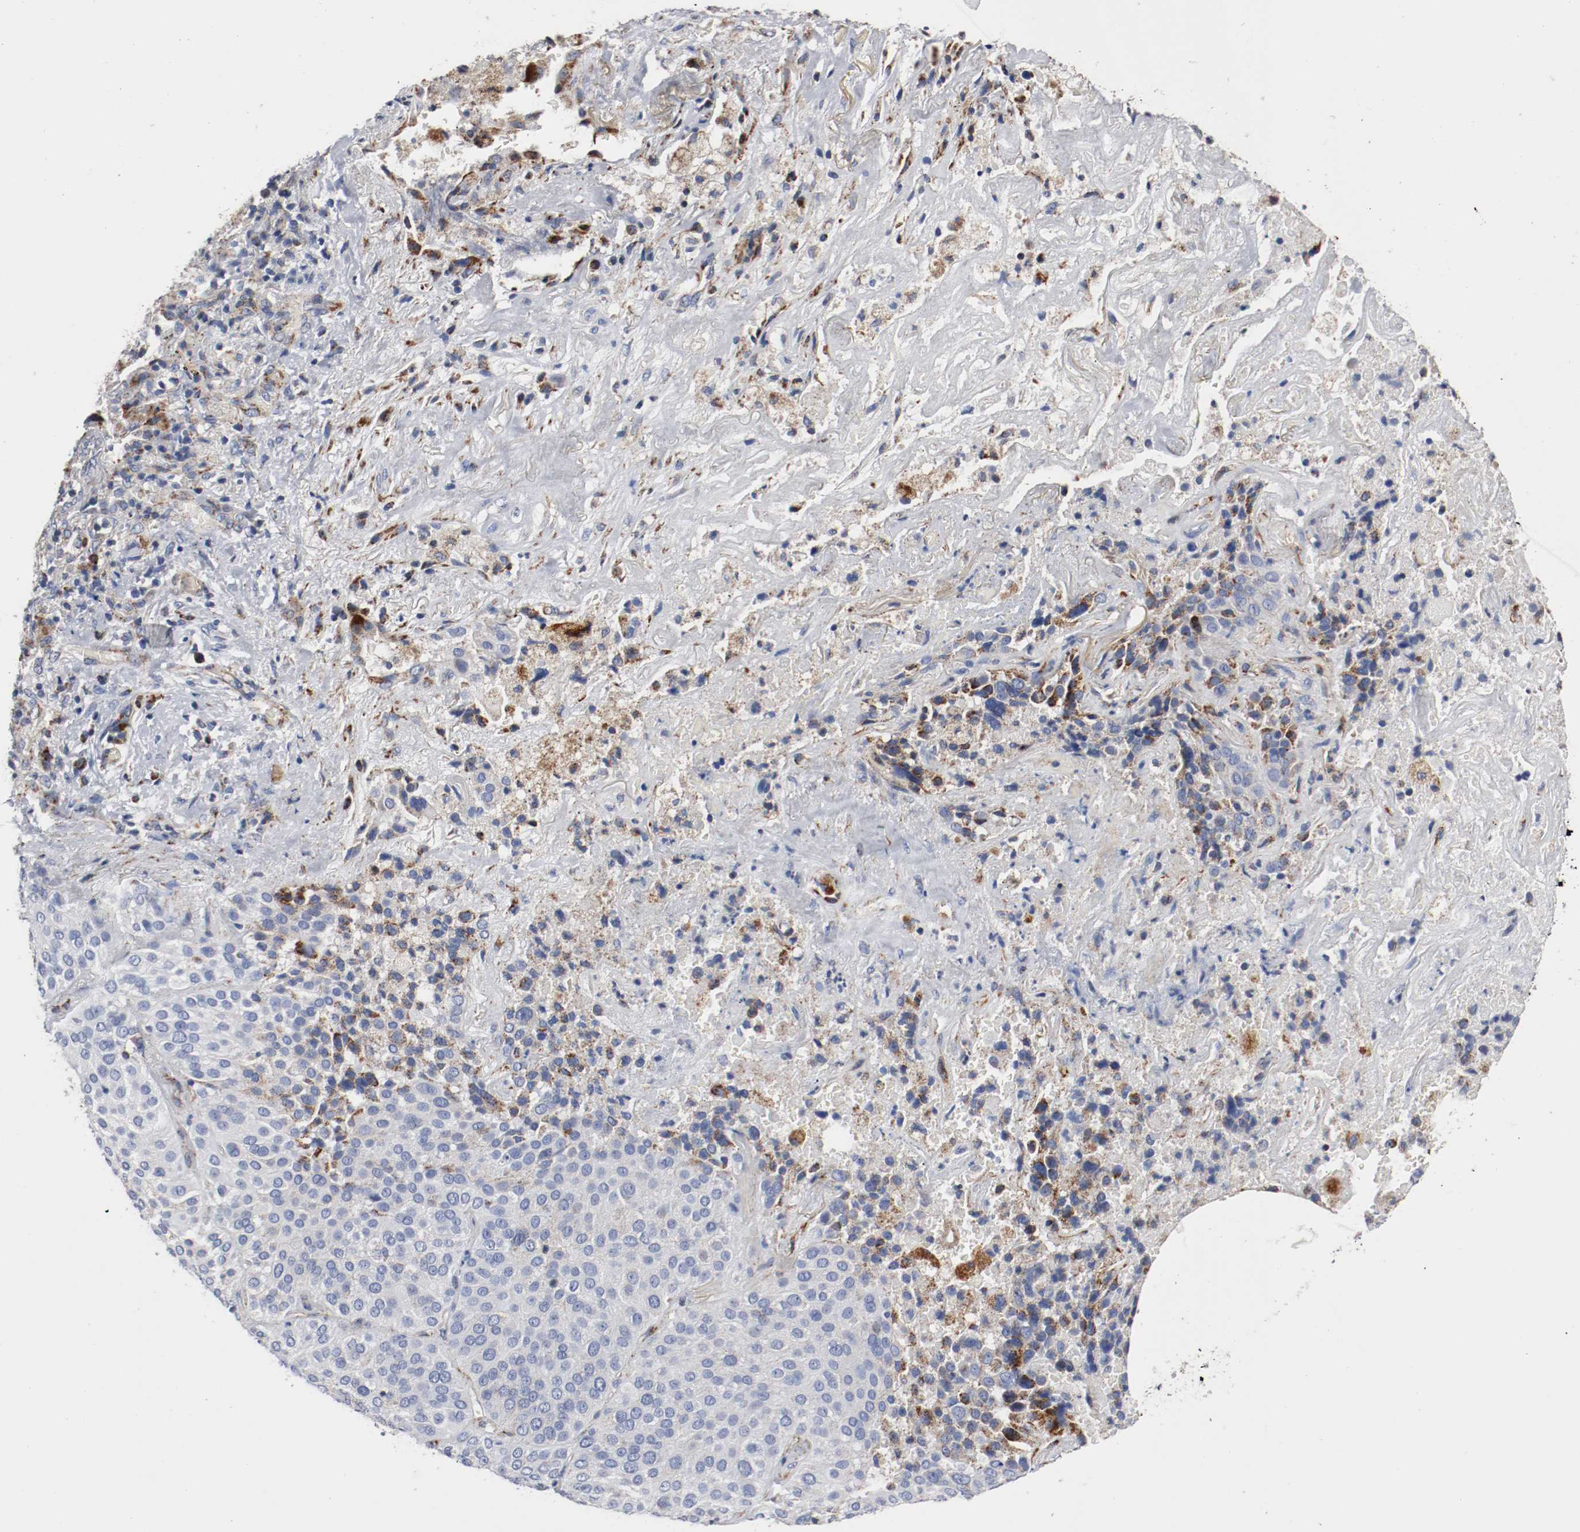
{"staining": {"intensity": "strong", "quantity": "<25%", "location": "cytoplasmic/membranous"}, "tissue": "lung cancer", "cell_type": "Tumor cells", "image_type": "cancer", "snomed": [{"axis": "morphology", "description": "Squamous cell carcinoma, NOS"}, {"axis": "topography", "description": "Lung"}], "caption": "High-power microscopy captured an immunohistochemistry image of lung squamous cell carcinoma, revealing strong cytoplasmic/membranous positivity in approximately <25% of tumor cells.", "gene": "TUBD1", "patient": {"sex": "male", "age": 54}}